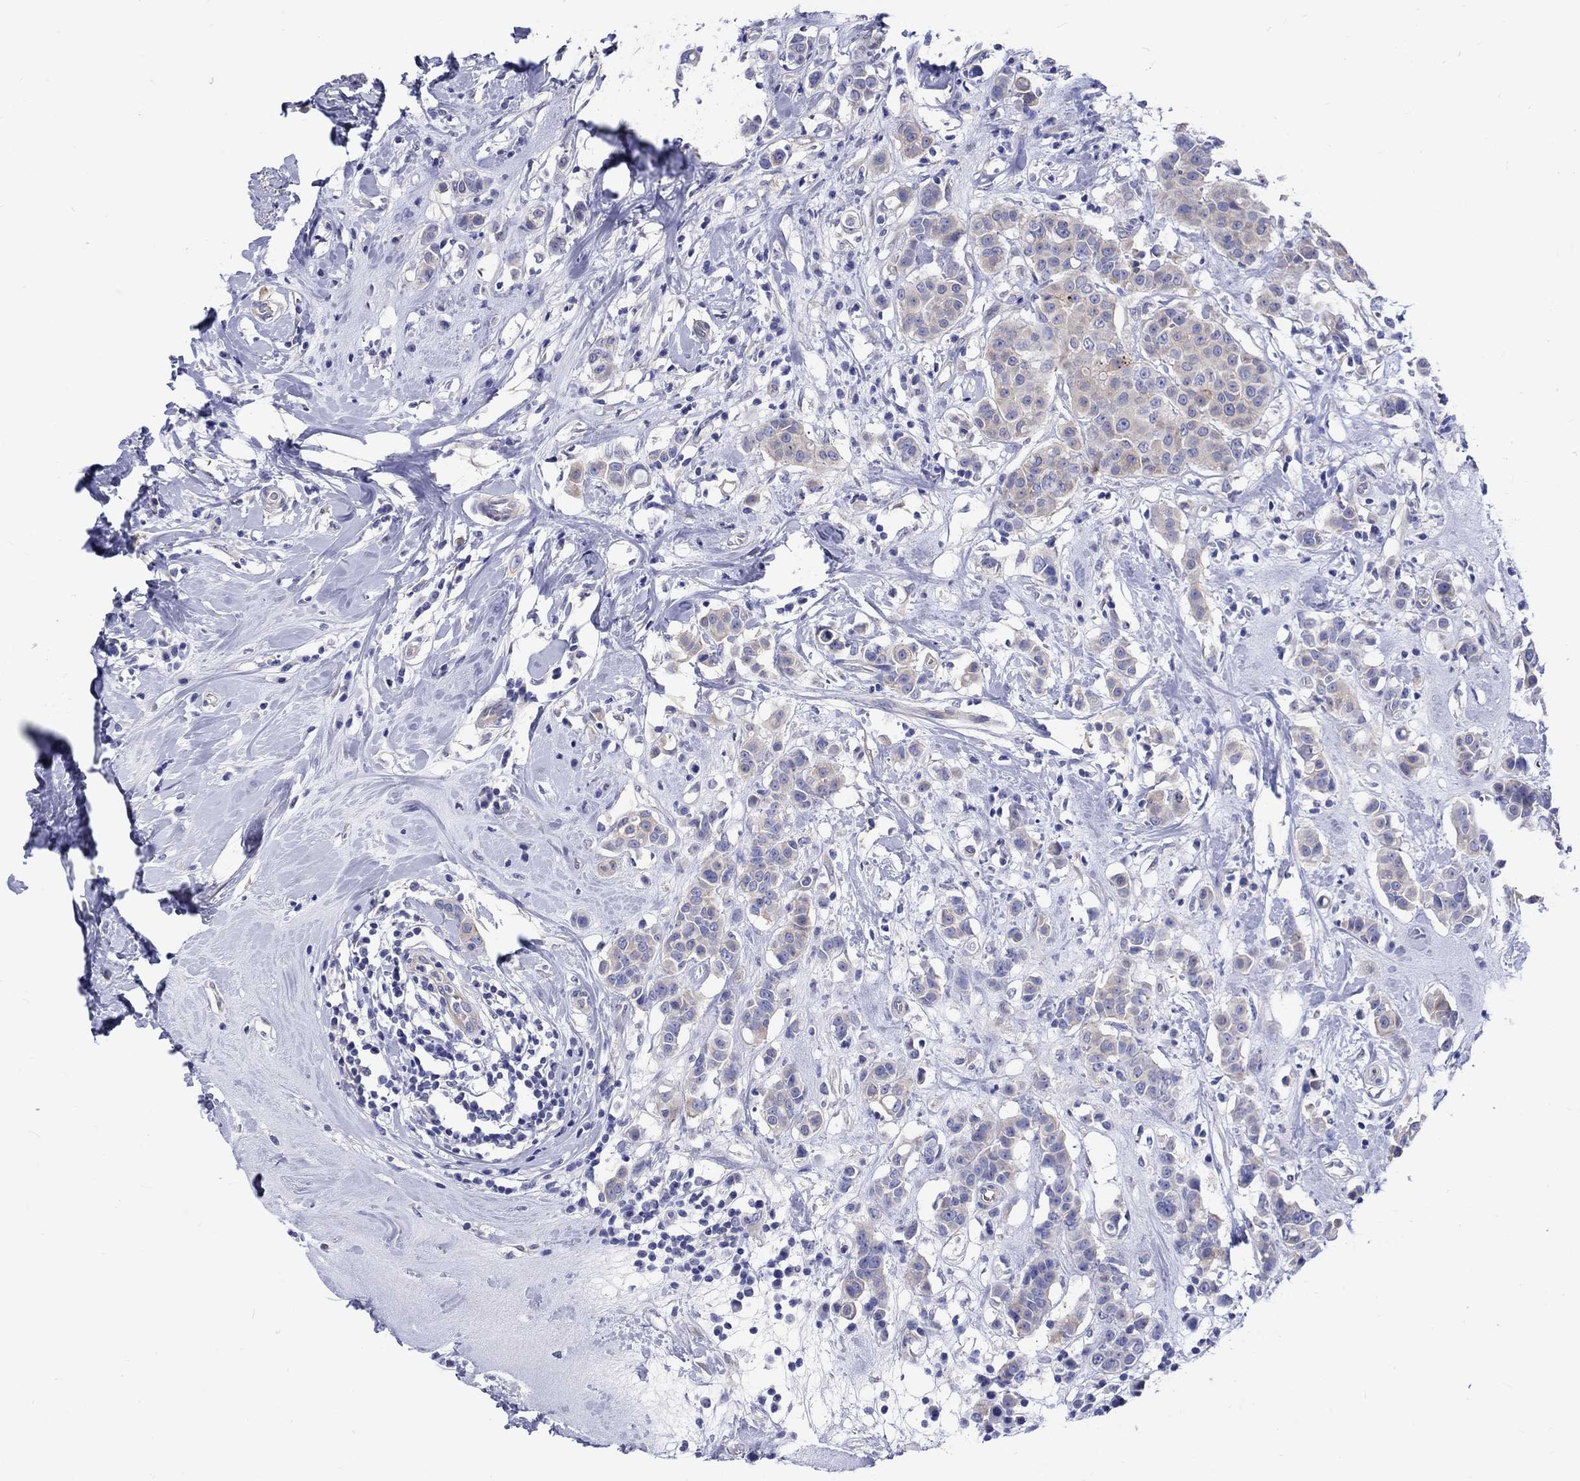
{"staining": {"intensity": "weak", "quantity": "25%-75%", "location": "cytoplasmic/membranous"}, "tissue": "breast cancer", "cell_type": "Tumor cells", "image_type": "cancer", "snomed": [{"axis": "morphology", "description": "Duct carcinoma"}, {"axis": "topography", "description": "Breast"}], "caption": "IHC micrograph of neoplastic tissue: human breast invasive ductal carcinoma stained using immunohistochemistry demonstrates low levels of weak protein expression localized specifically in the cytoplasmic/membranous of tumor cells, appearing as a cytoplasmic/membranous brown color.", "gene": "SH2D7", "patient": {"sex": "female", "age": 27}}